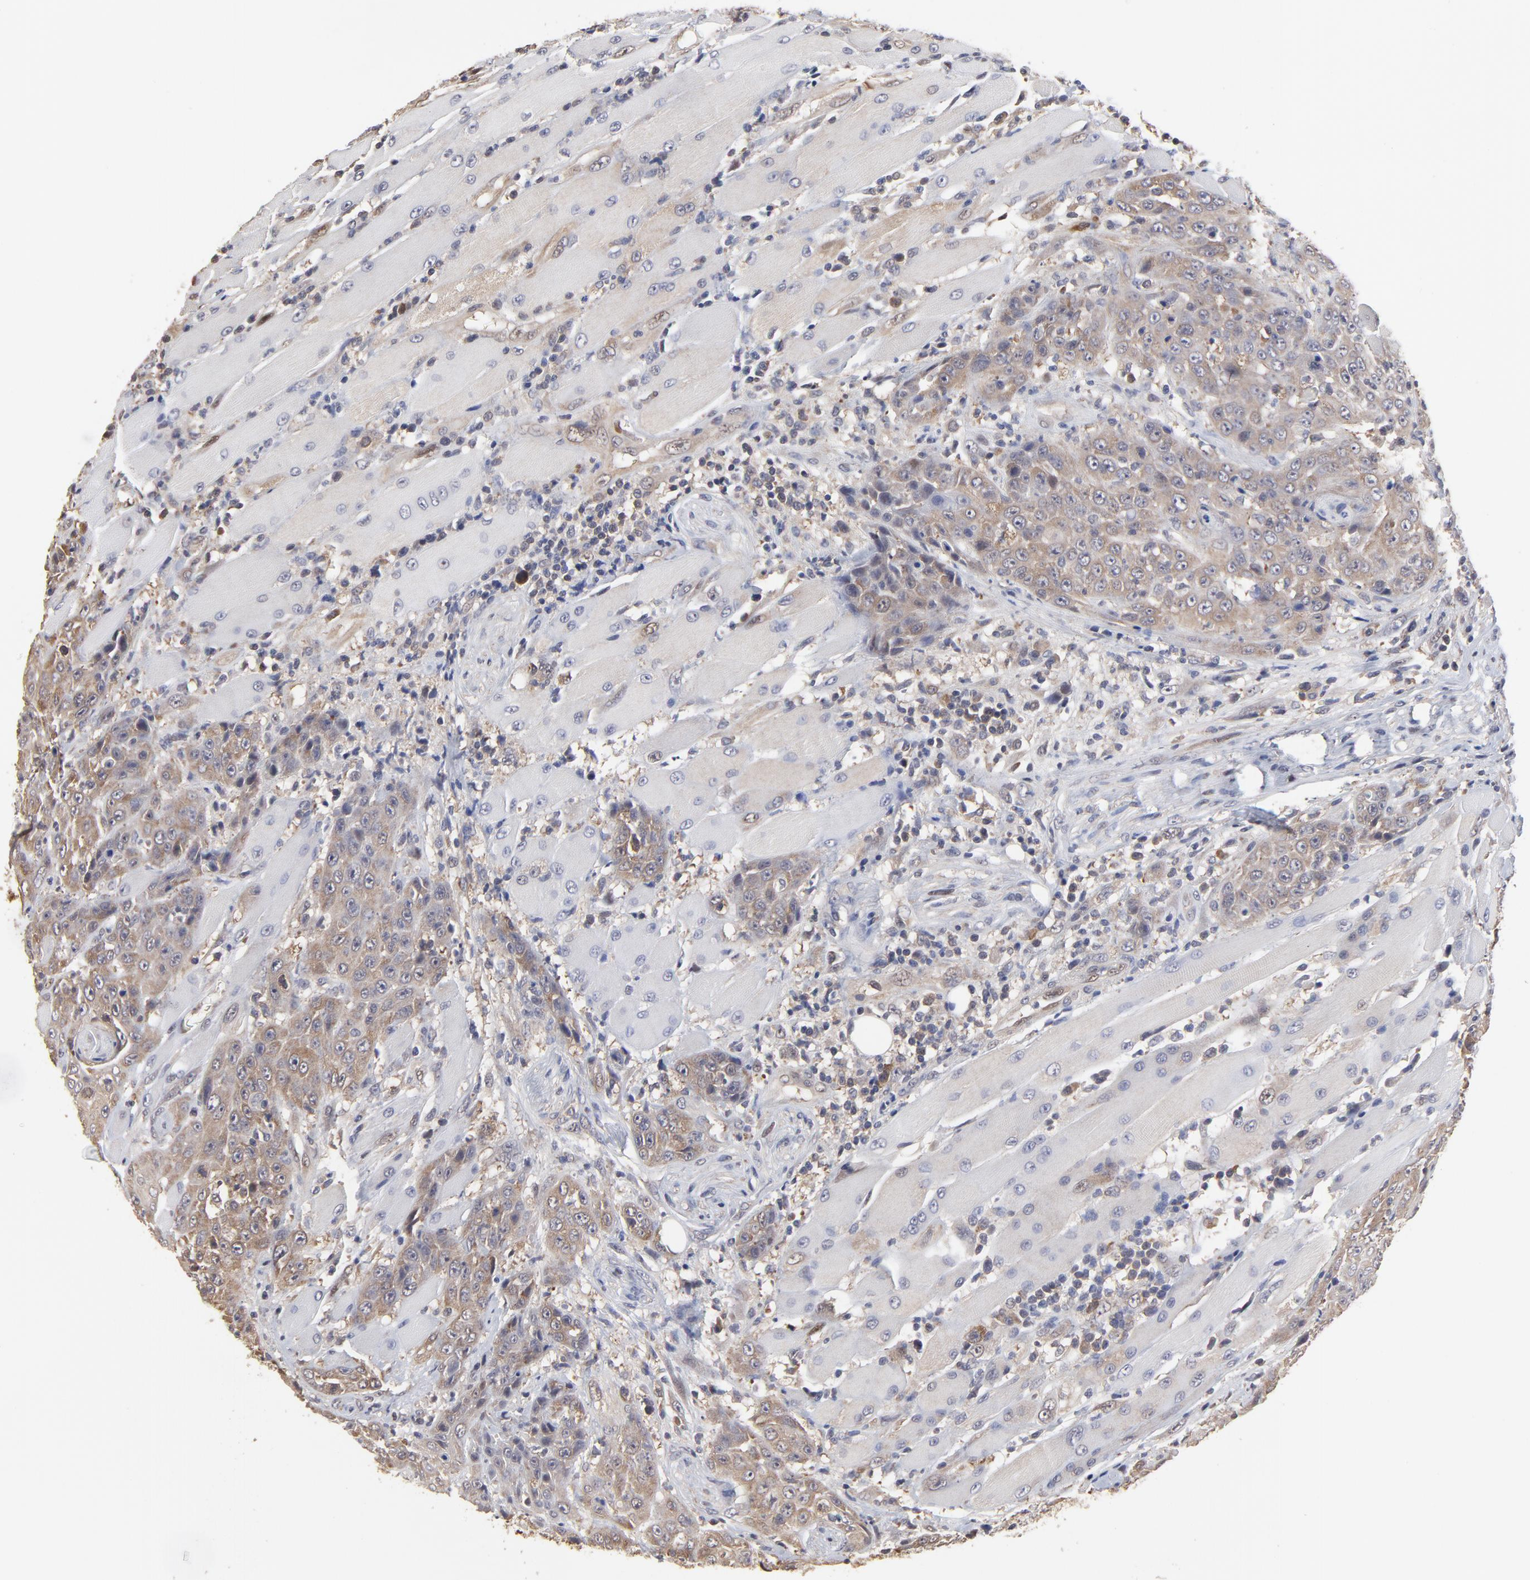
{"staining": {"intensity": "weak", "quantity": ">75%", "location": "cytoplasmic/membranous"}, "tissue": "head and neck cancer", "cell_type": "Tumor cells", "image_type": "cancer", "snomed": [{"axis": "morphology", "description": "Squamous cell carcinoma, NOS"}, {"axis": "topography", "description": "Head-Neck"}], "caption": "Human head and neck cancer (squamous cell carcinoma) stained with a brown dye reveals weak cytoplasmic/membranous positive positivity in about >75% of tumor cells.", "gene": "CCT2", "patient": {"sex": "female", "age": 84}}